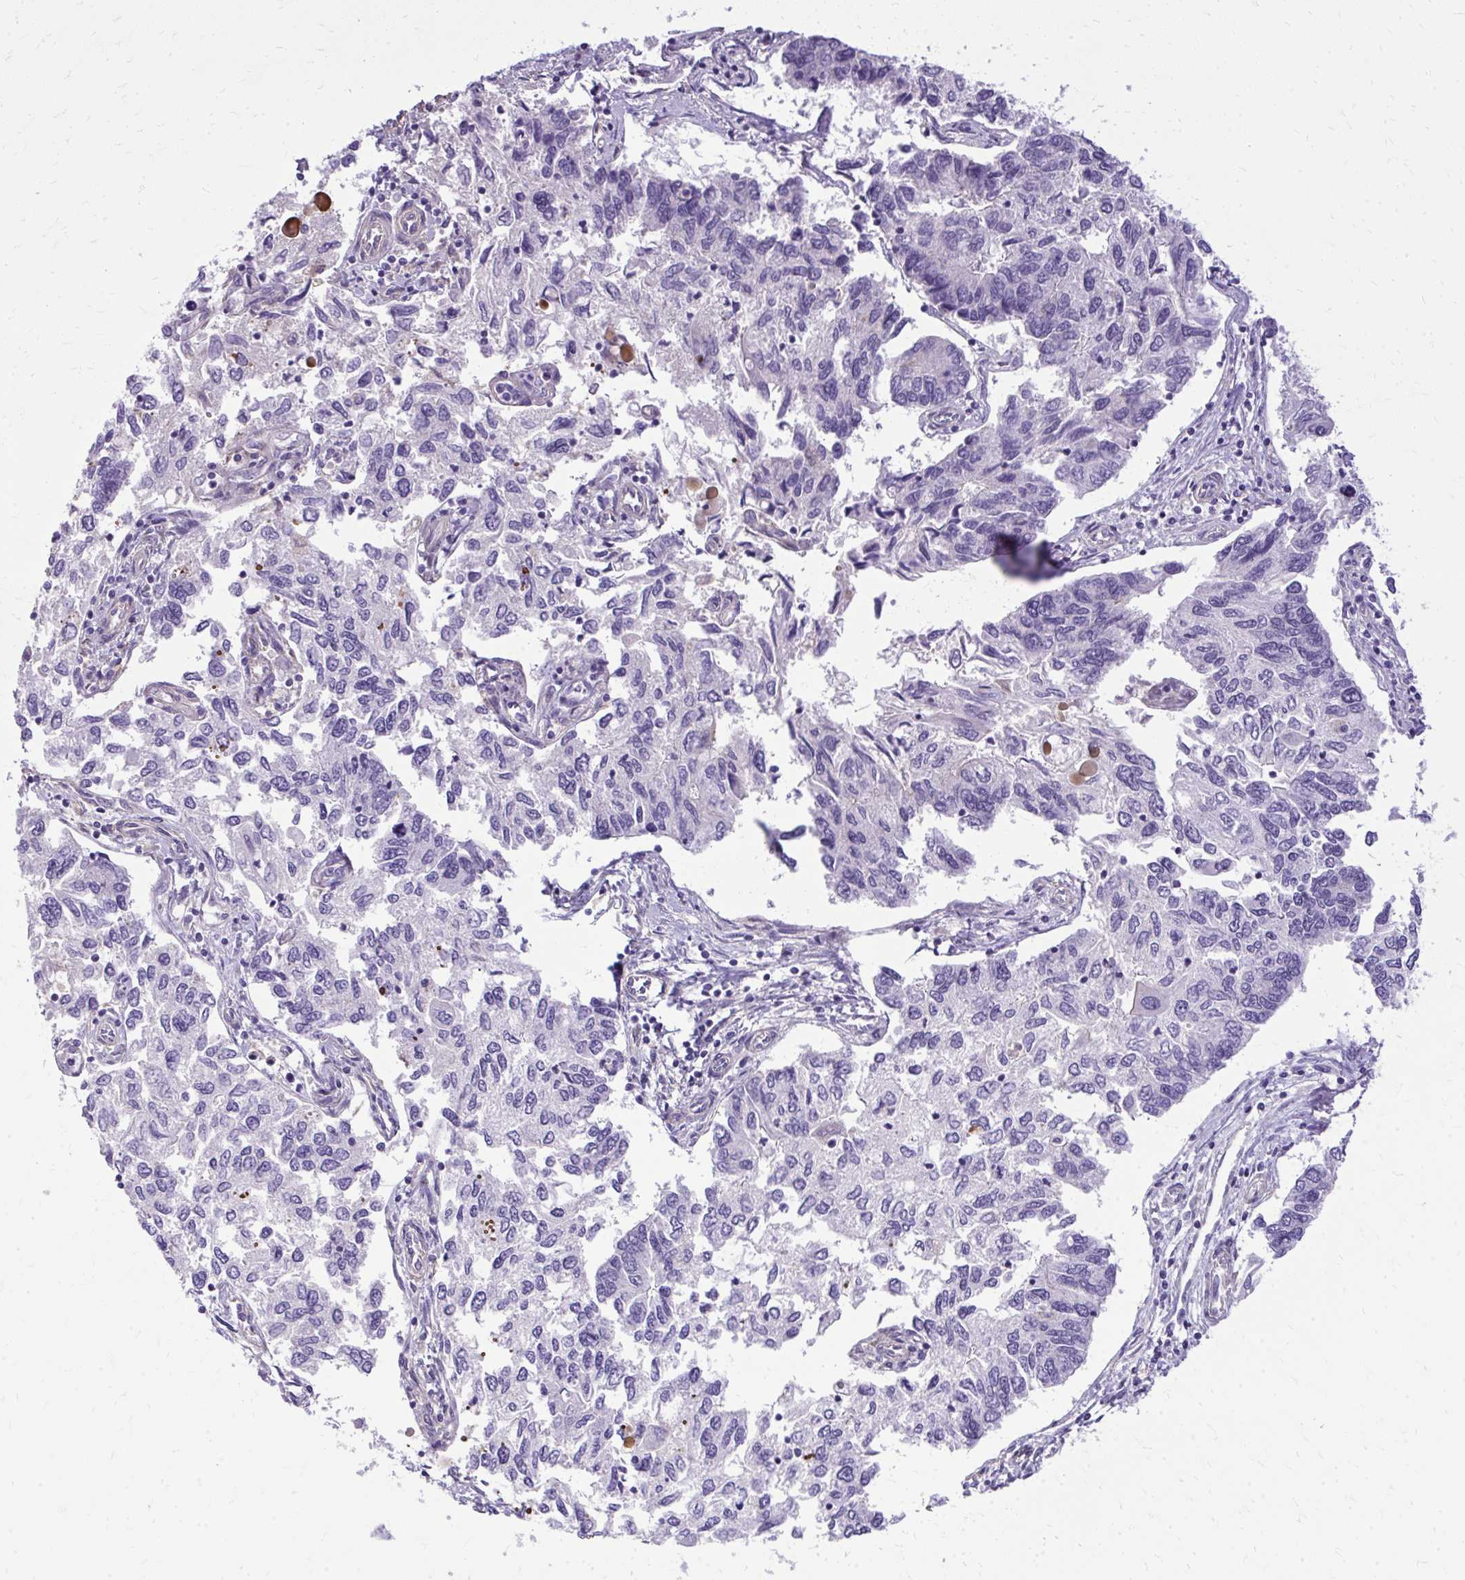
{"staining": {"intensity": "weak", "quantity": "<25%", "location": "cytoplasmic/membranous"}, "tissue": "endometrial cancer", "cell_type": "Tumor cells", "image_type": "cancer", "snomed": [{"axis": "morphology", "description": "Carcinoma, NOS"}, {"axis": "topography", "description": "Uterus"}], "caption": "The micrograph demonstrates no significant expression in tumor cells of endometrial carcinoma.", "gene": "RUNDC3B", "patient": {"sex": "female", "age": 76}}